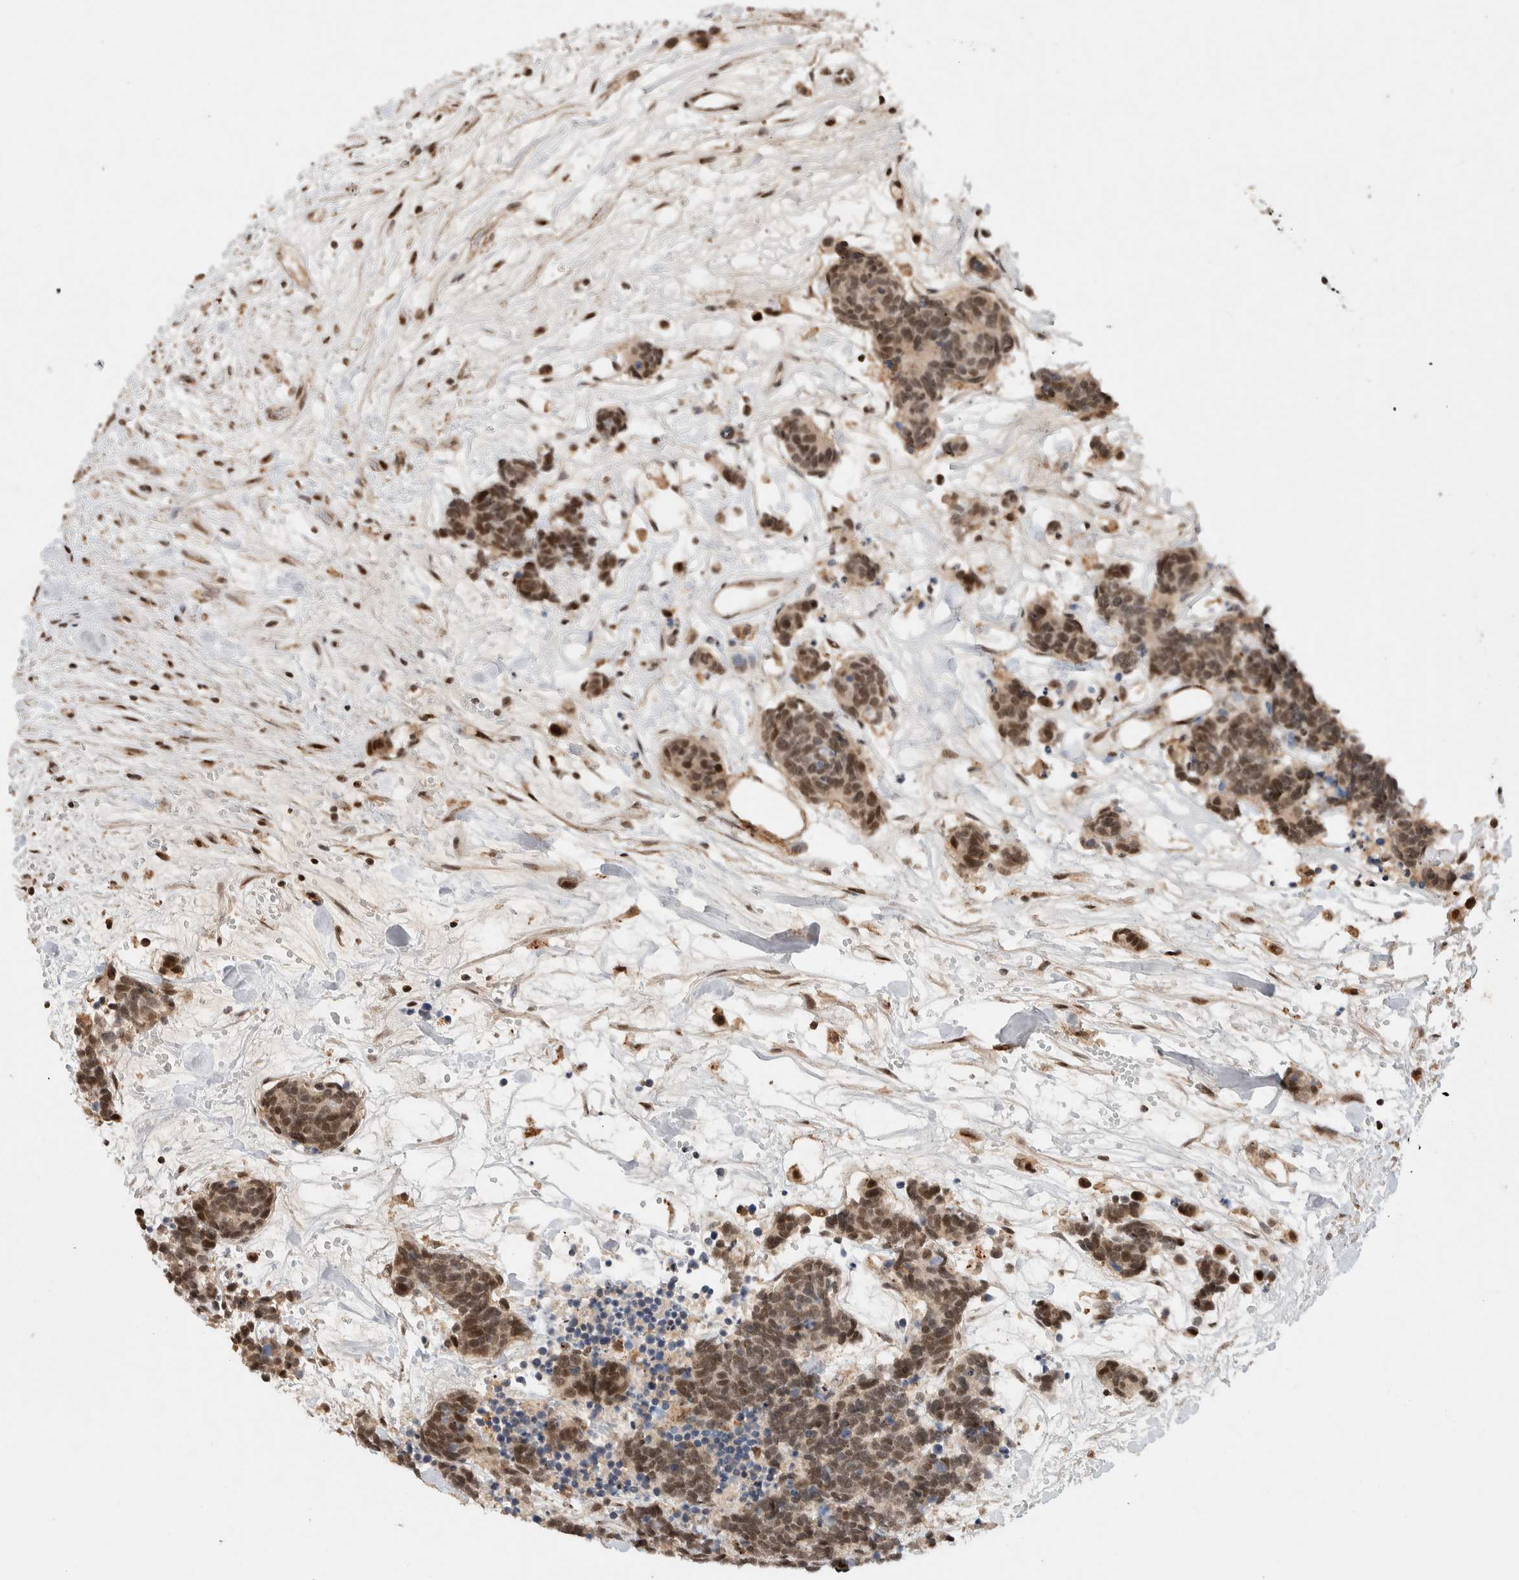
{"staining": {"intensity": "moderate", "quantity": ">75%", "location": "nuclear"}, "tissue": "carcinoid", "cell_type": "Tumor cells", "image_type": "cancer", "snomed": [{"axis": "morphology", "description": "Carcinoma, NOS"}, {"axis": "morphology", "description": "Carcinoid, malignant, NOS"}, {"axis": "topography", "description": "Urinary bladder"}], "caption": "Immunohistochemistry micrograph of carcinoma stained for a protein (brown), which displays medium levels of moderate nuclear positivity in about >75% of tumor cells.", "gene": "ZNF521", "patient": {"sex": "male", "age": 57}}